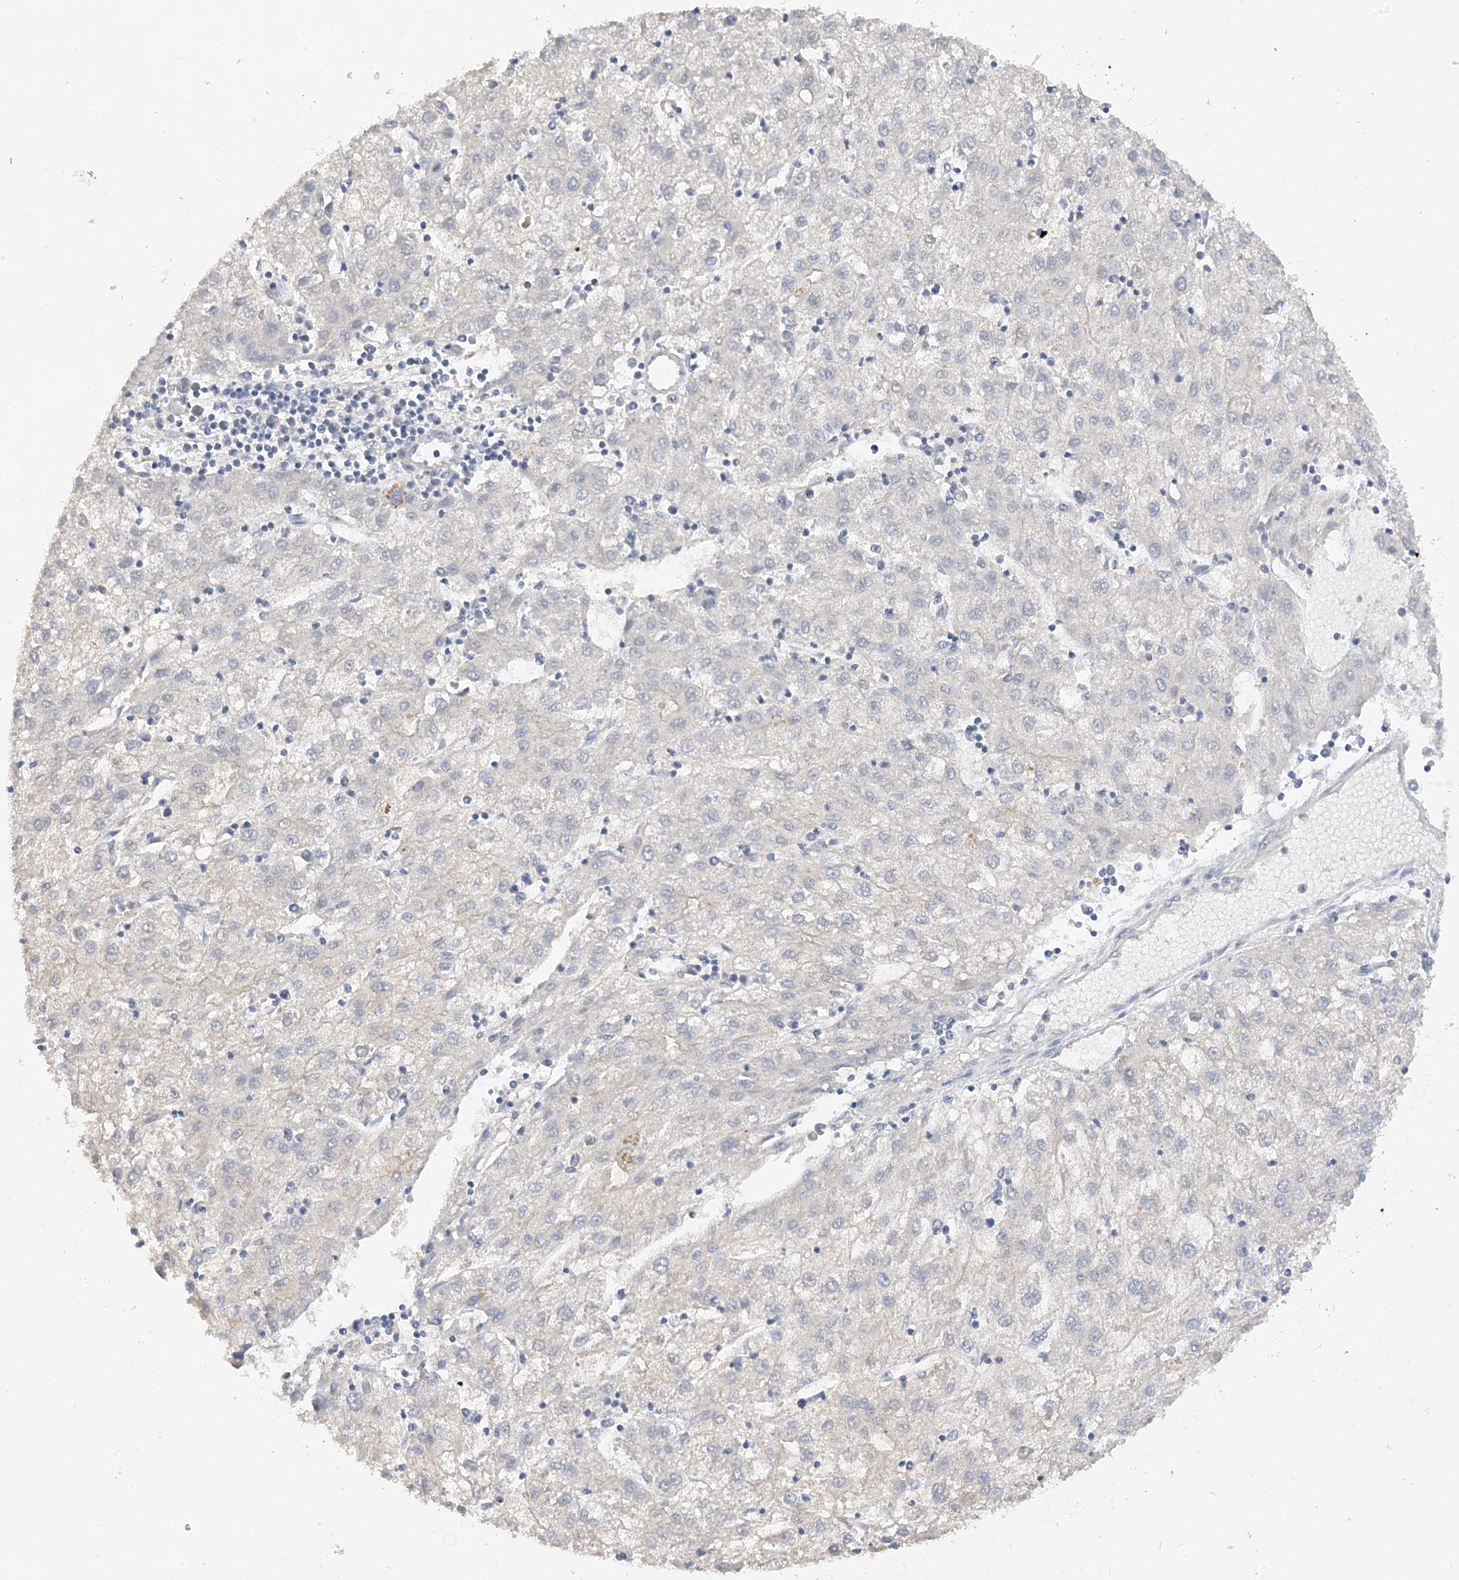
{"staining": {"intensity": "negative", "quantity": "none", "location": "none"}, "tissue": "liver cancer", "cell_type": "Tumor cells", "image_type": "cancer", "snomed": [{"axis": "morphology", "description": "Carcinoma, Hepatocellular, NOS"}, {"axis": "topography", "description": "Liver"}], "caption": "Human hepatocellular carcinoma (liver) stained for a protein using immunohistochemistry (IHC) demonstrates no expression in tumor cells.", "gene": "ARV1", "patient": {"sex": "male", "age": 72}}